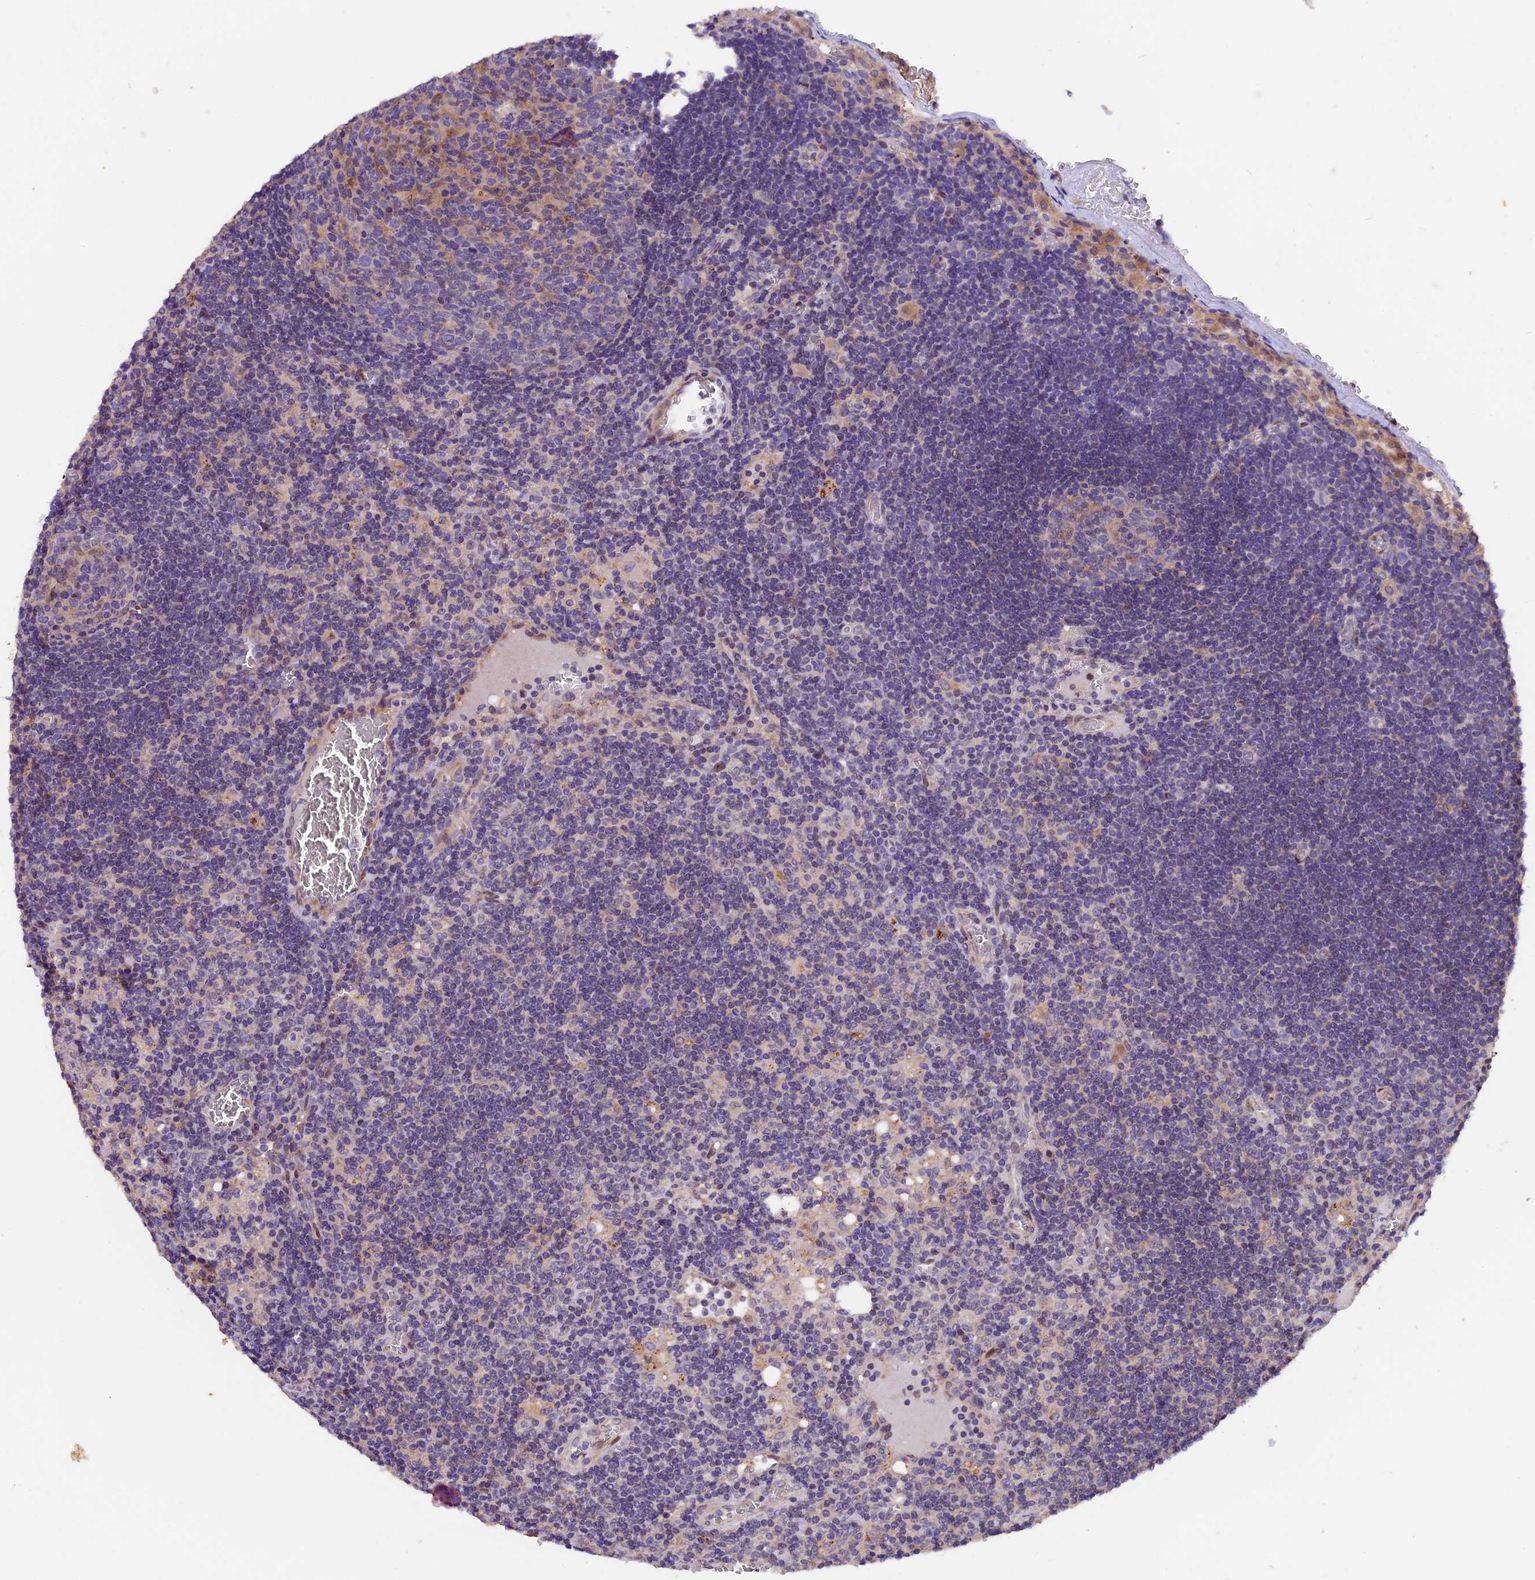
{"staining": {"intensity": "negative", "quantity": "none", "location": "none"}, "tissue": "lymph node", "cell_type": "Germinal center cells", "image_type": "normal", "snomed": [{"axis": "morphology", "description": "Normal tissue, NOS"}, {"axis": "topography", "description": "Lymph node"}], "caption": "IHC image of normal lymph node: lymph node stained with DAB displays no significant protein staining in germinal center cells.", "gene": "NCK2", "patient": {"sex": "female", "age": 73}}